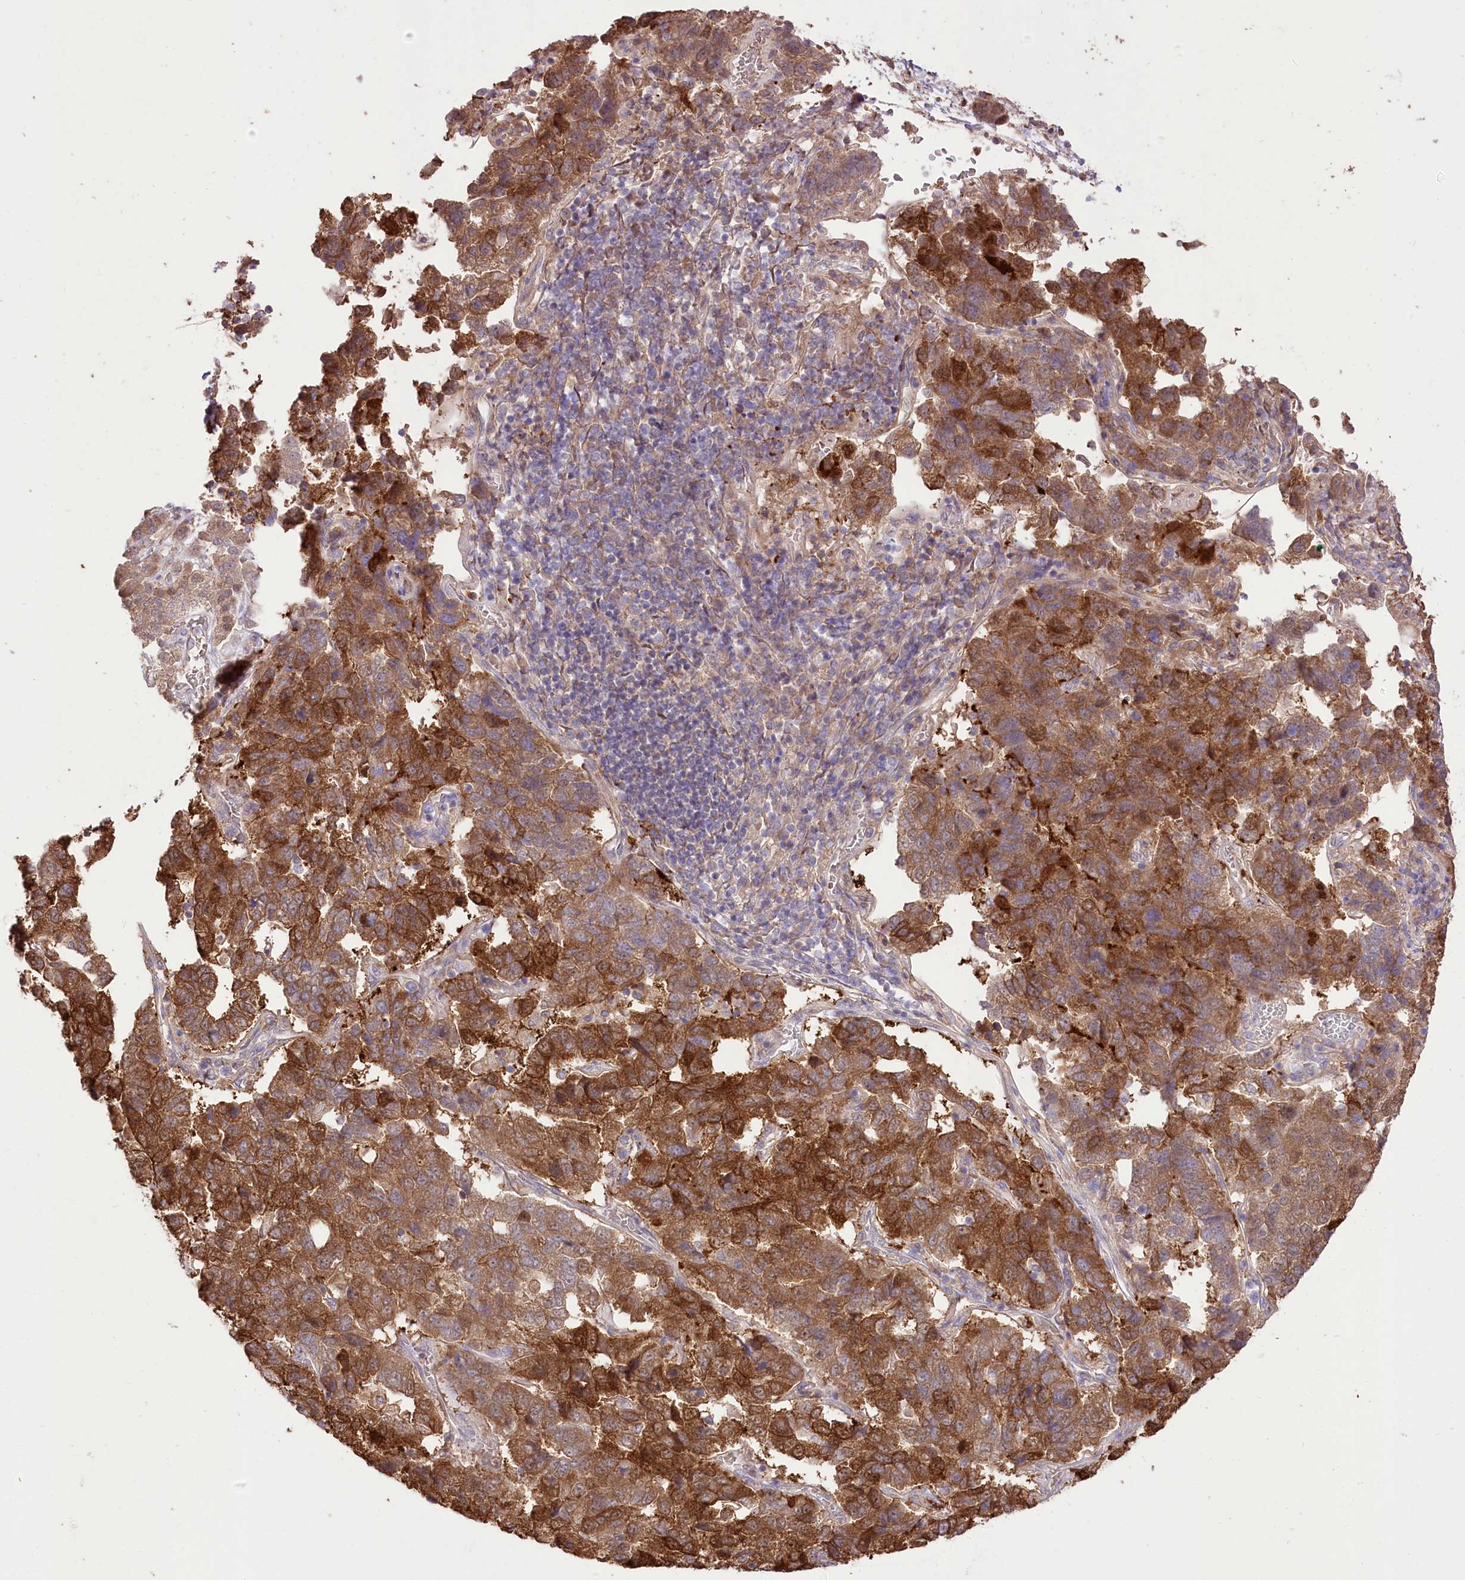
{"staining": {"intensity": "moderate", "quantity": ">75%", "location": "cytoplasmic/membranous"}, "tissue": "pancreatic cancer", "cell_type": "Tumor cells", "image_type": "cancer", "snomed": [{"axis": "morphology", "description": "Adenocarcinoma, NOS"}, {"axis": "topography", "description": "Pancreas"}], "caption": "Moderate cytoplasmic/membranous staining is seen in about >75% of tumor cells in pancreatic adenocarcinoma.", "gene": "R3HDM2", "patient": {"sex": "female", "age": 61}}